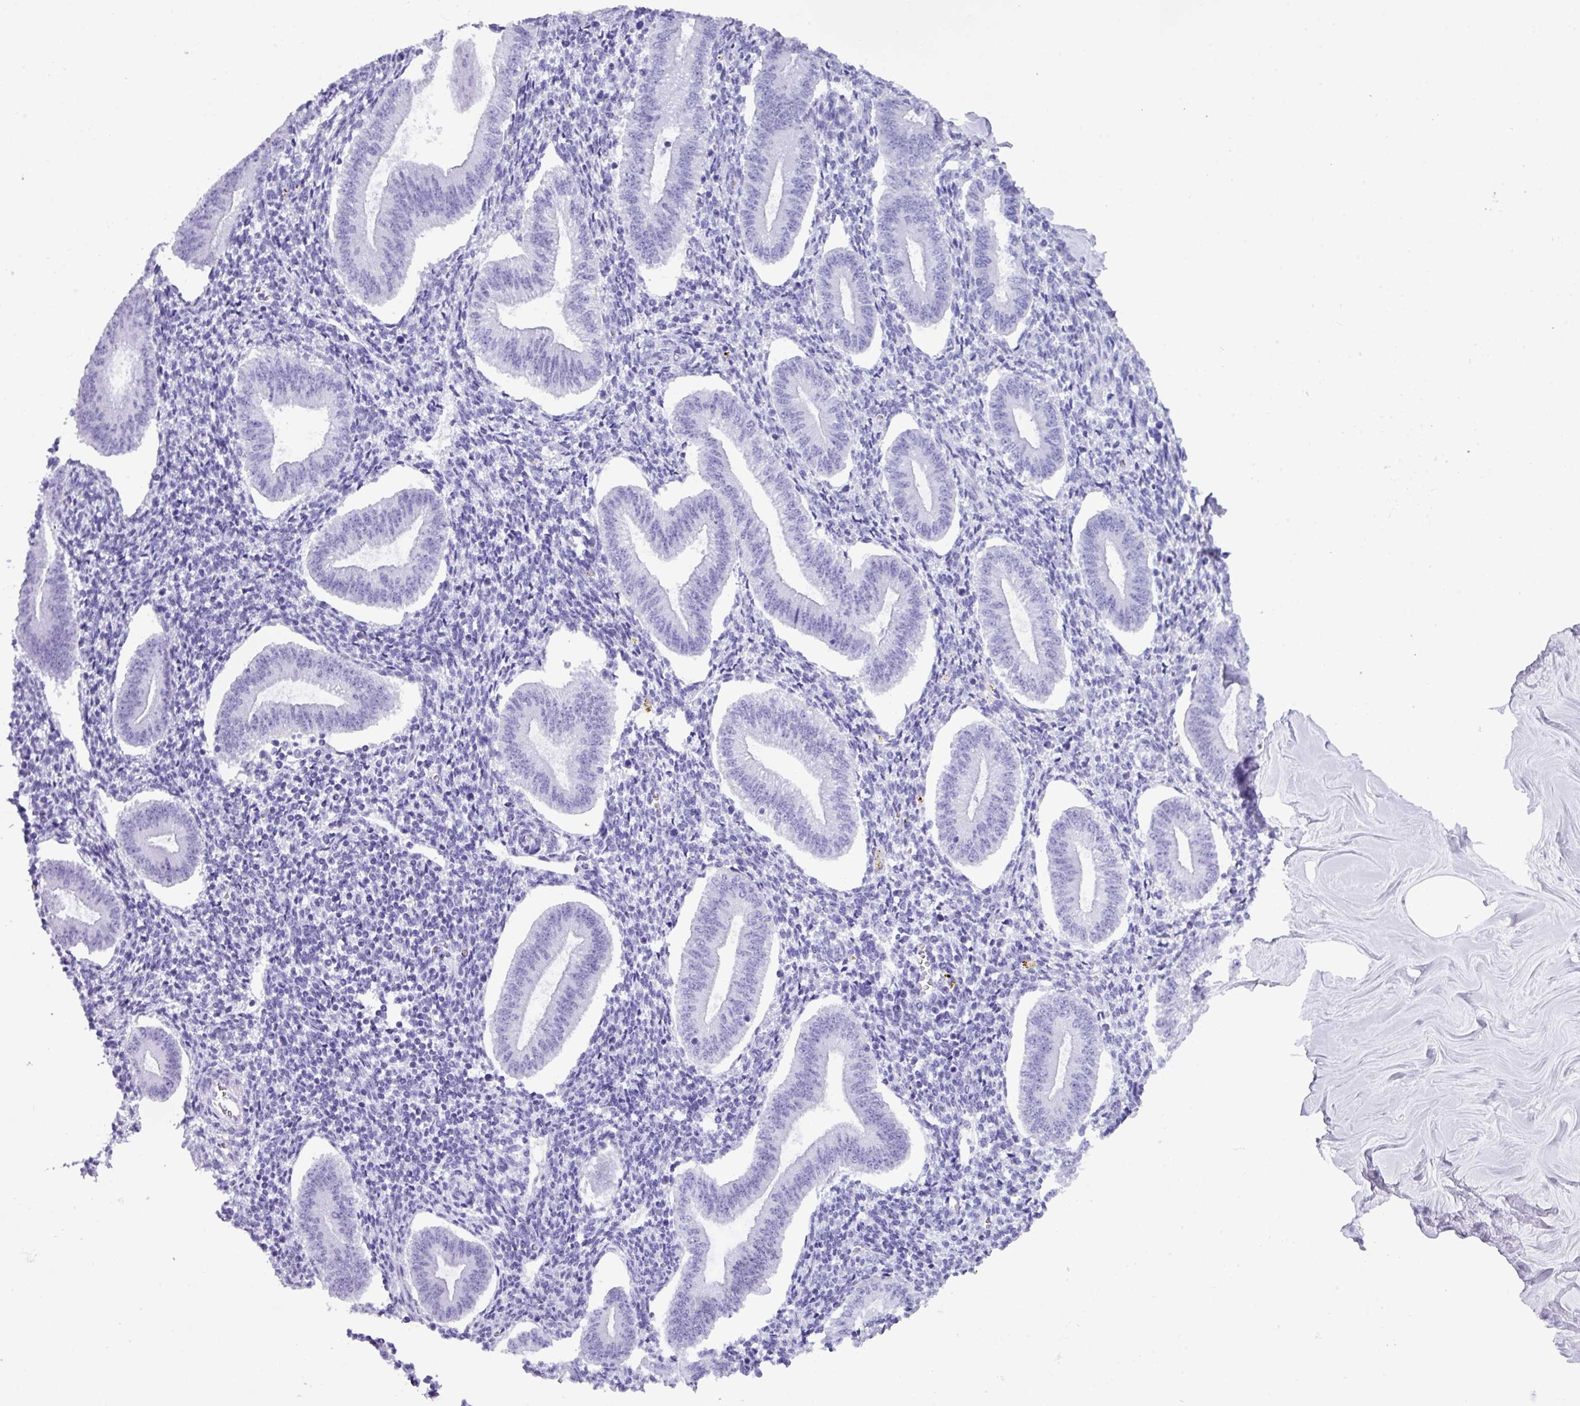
{"staining": {"intensity": "negative", "quantity": "none", "location": "none"}, "tissue": "endometrium", "cell_type": "Cells in endometrial stroma", "image_type": "normal", "snomed": [{"axis": "morphology", "description": "Normal tissue, NOS"}, {"axis": "topography", "description": "Endometrium"}], "caption": "High power microscopy image of an immunohistochemistry photomicrograph of unremarkable endometrium, revealing no significant staining in cells in endometrial stroma.", "gene": "ZNF524", "patient": {"sex": "female", "age": 34}}